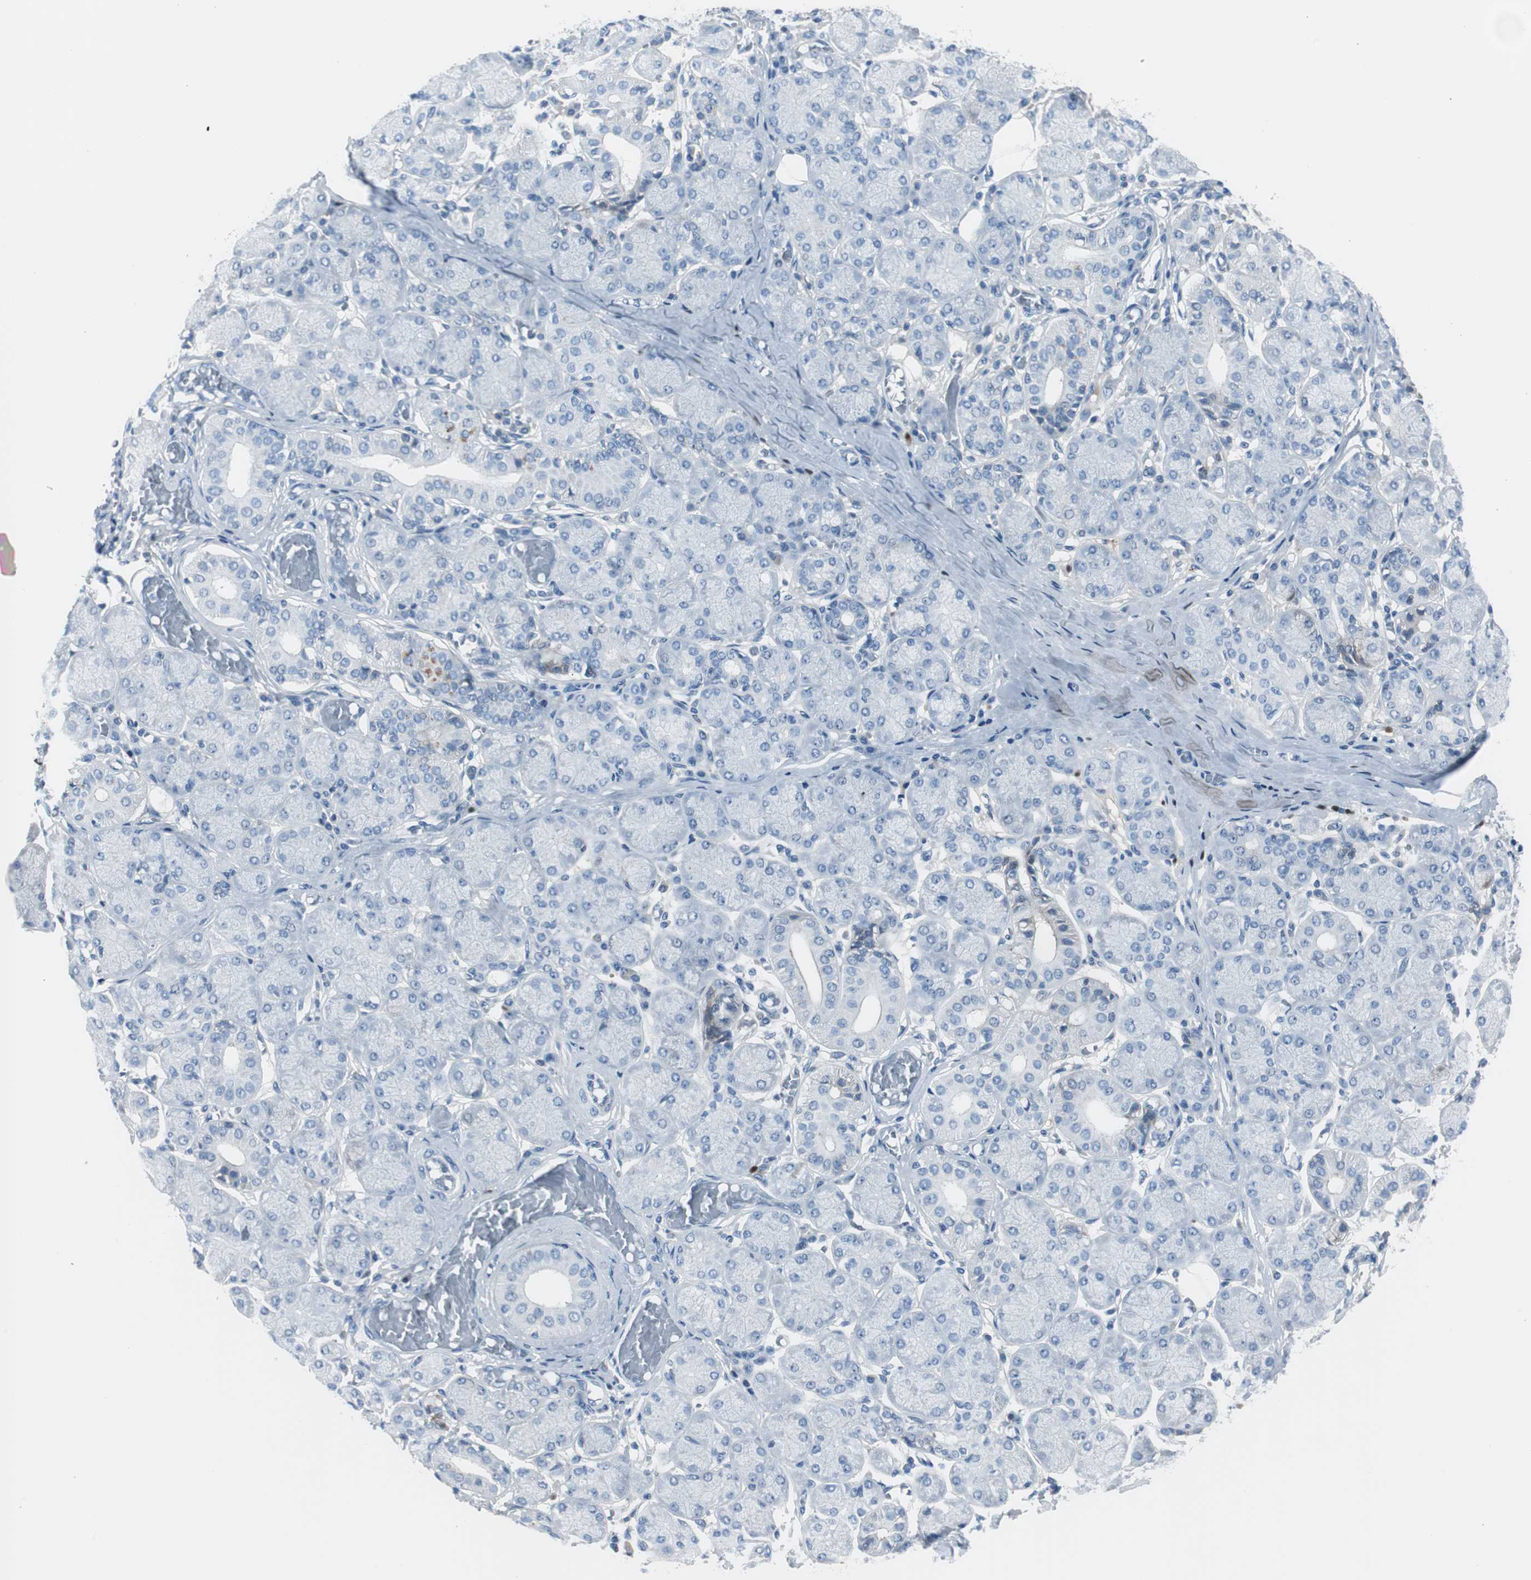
{"staining": {"intensity": "negative", "quantity": "none", "location": "none"}, "tissue": "salivary gland", "cell_type": "Glandular cells", "image_type": "normal", "snomed": [{"axis": "morphology", "description": "Normal tissue, NOS"}, {"axis": "topography", "description": "Salivary gland"}], "caption": "The photomicrograph reveals no staining of glandular cells in unremarkable salivary gland.", "gene": "SERPINF1", "patient": {"sex": "female", "age": 24}}